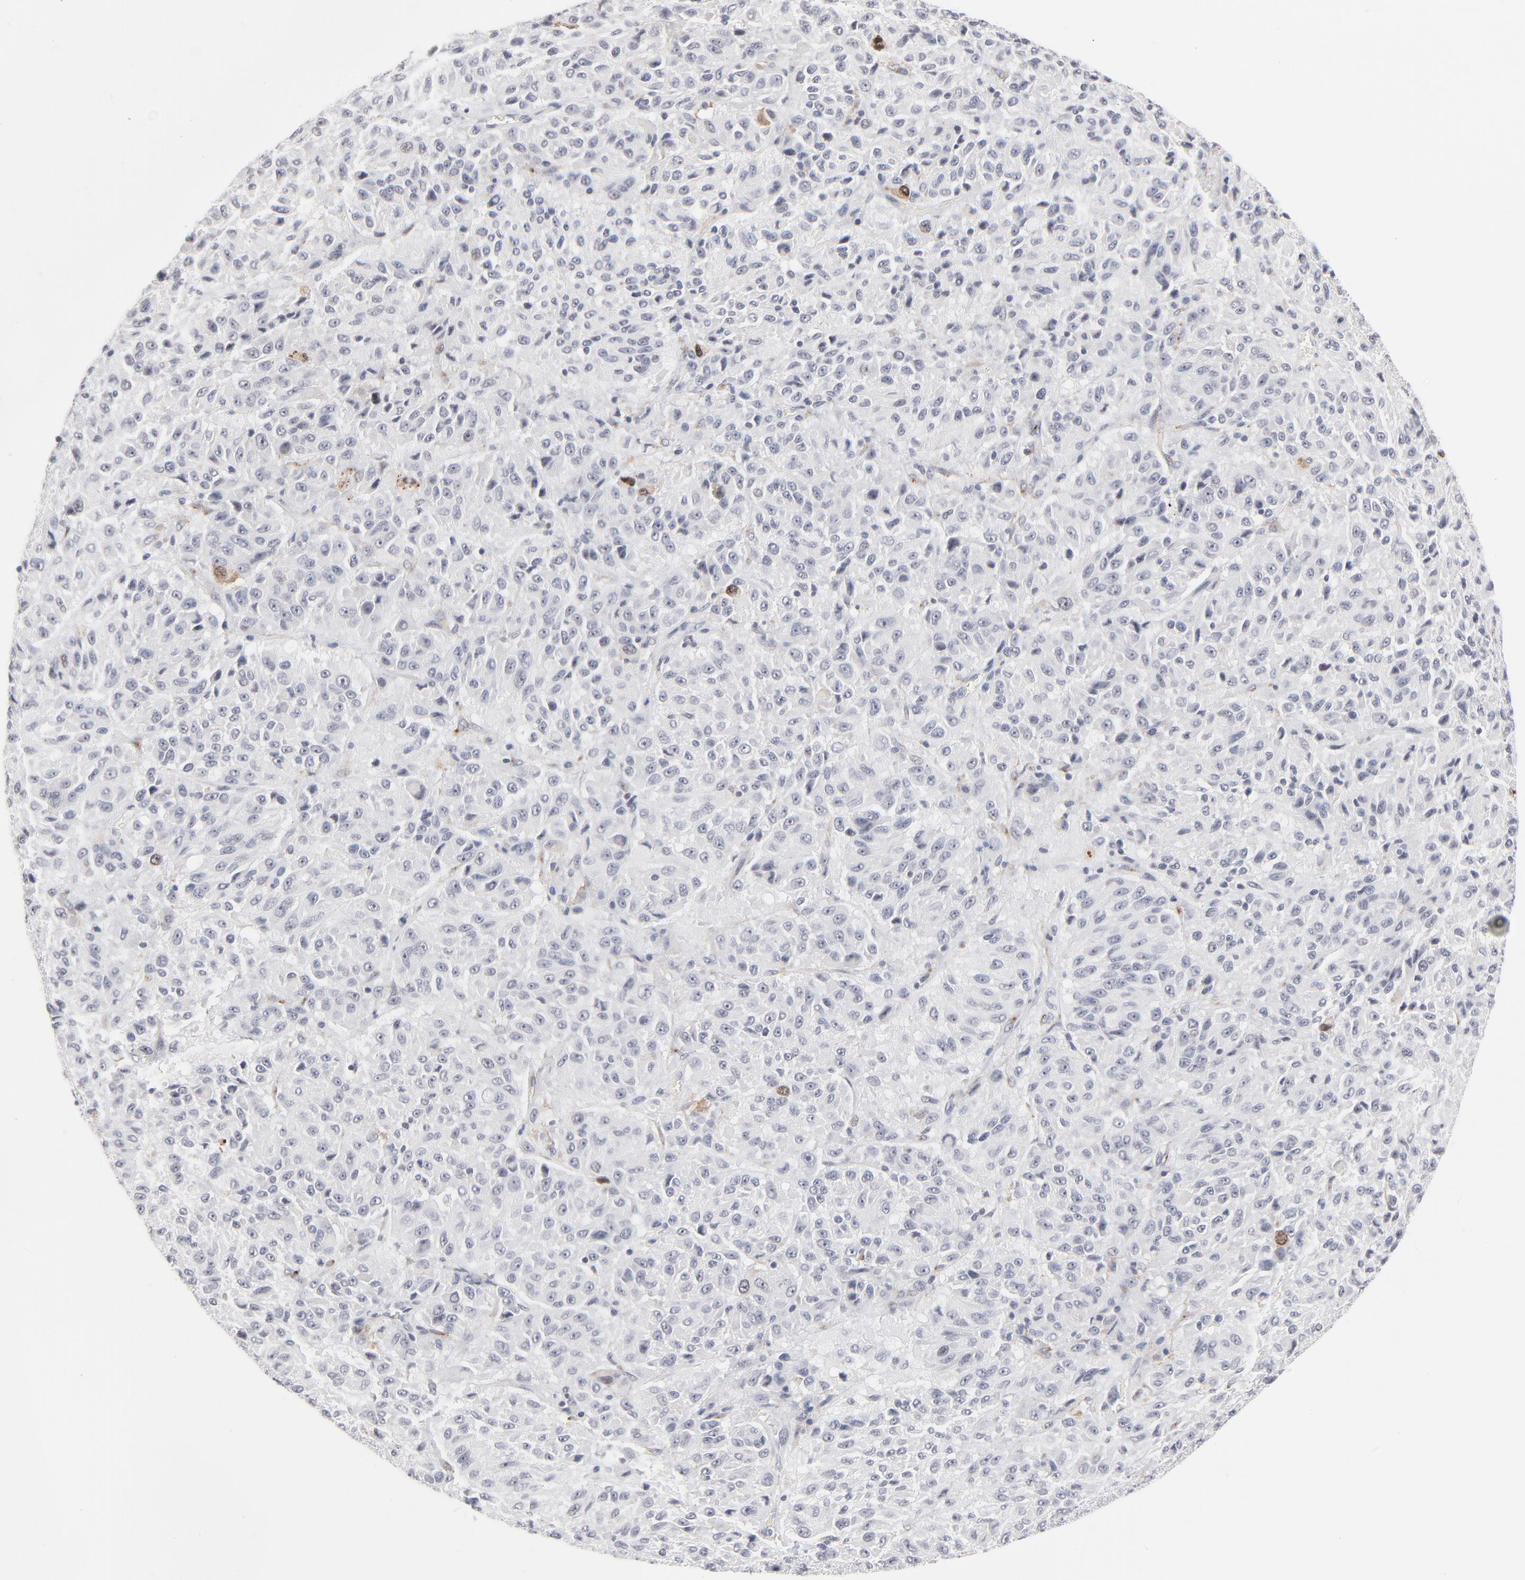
{"staining": {"intensity": "negative", "quantity": "none", "location": "none"}, "tissue": "melanoma", "cell_type": "Tumor cells", "image_type": "cancer", "snomed": [{"axis": "morphology", "description": "Malignant melanoma, Metastatic site"}, {"axis": "topography", "description": "Lung"}], "caption": "A high-resolution image shows immunohistochemistry (IHC) staining of melanoma, which reveals no significant positivity in tumor cells. Brightfield microscopy of immunohistochemistry stained with DAB (3,3'-diaminobenzidine) (brown) and hematoxylin (blue), captured at high magnification.", "gene": "AURKA", "patient": {"sex": "male", "age": 64}}